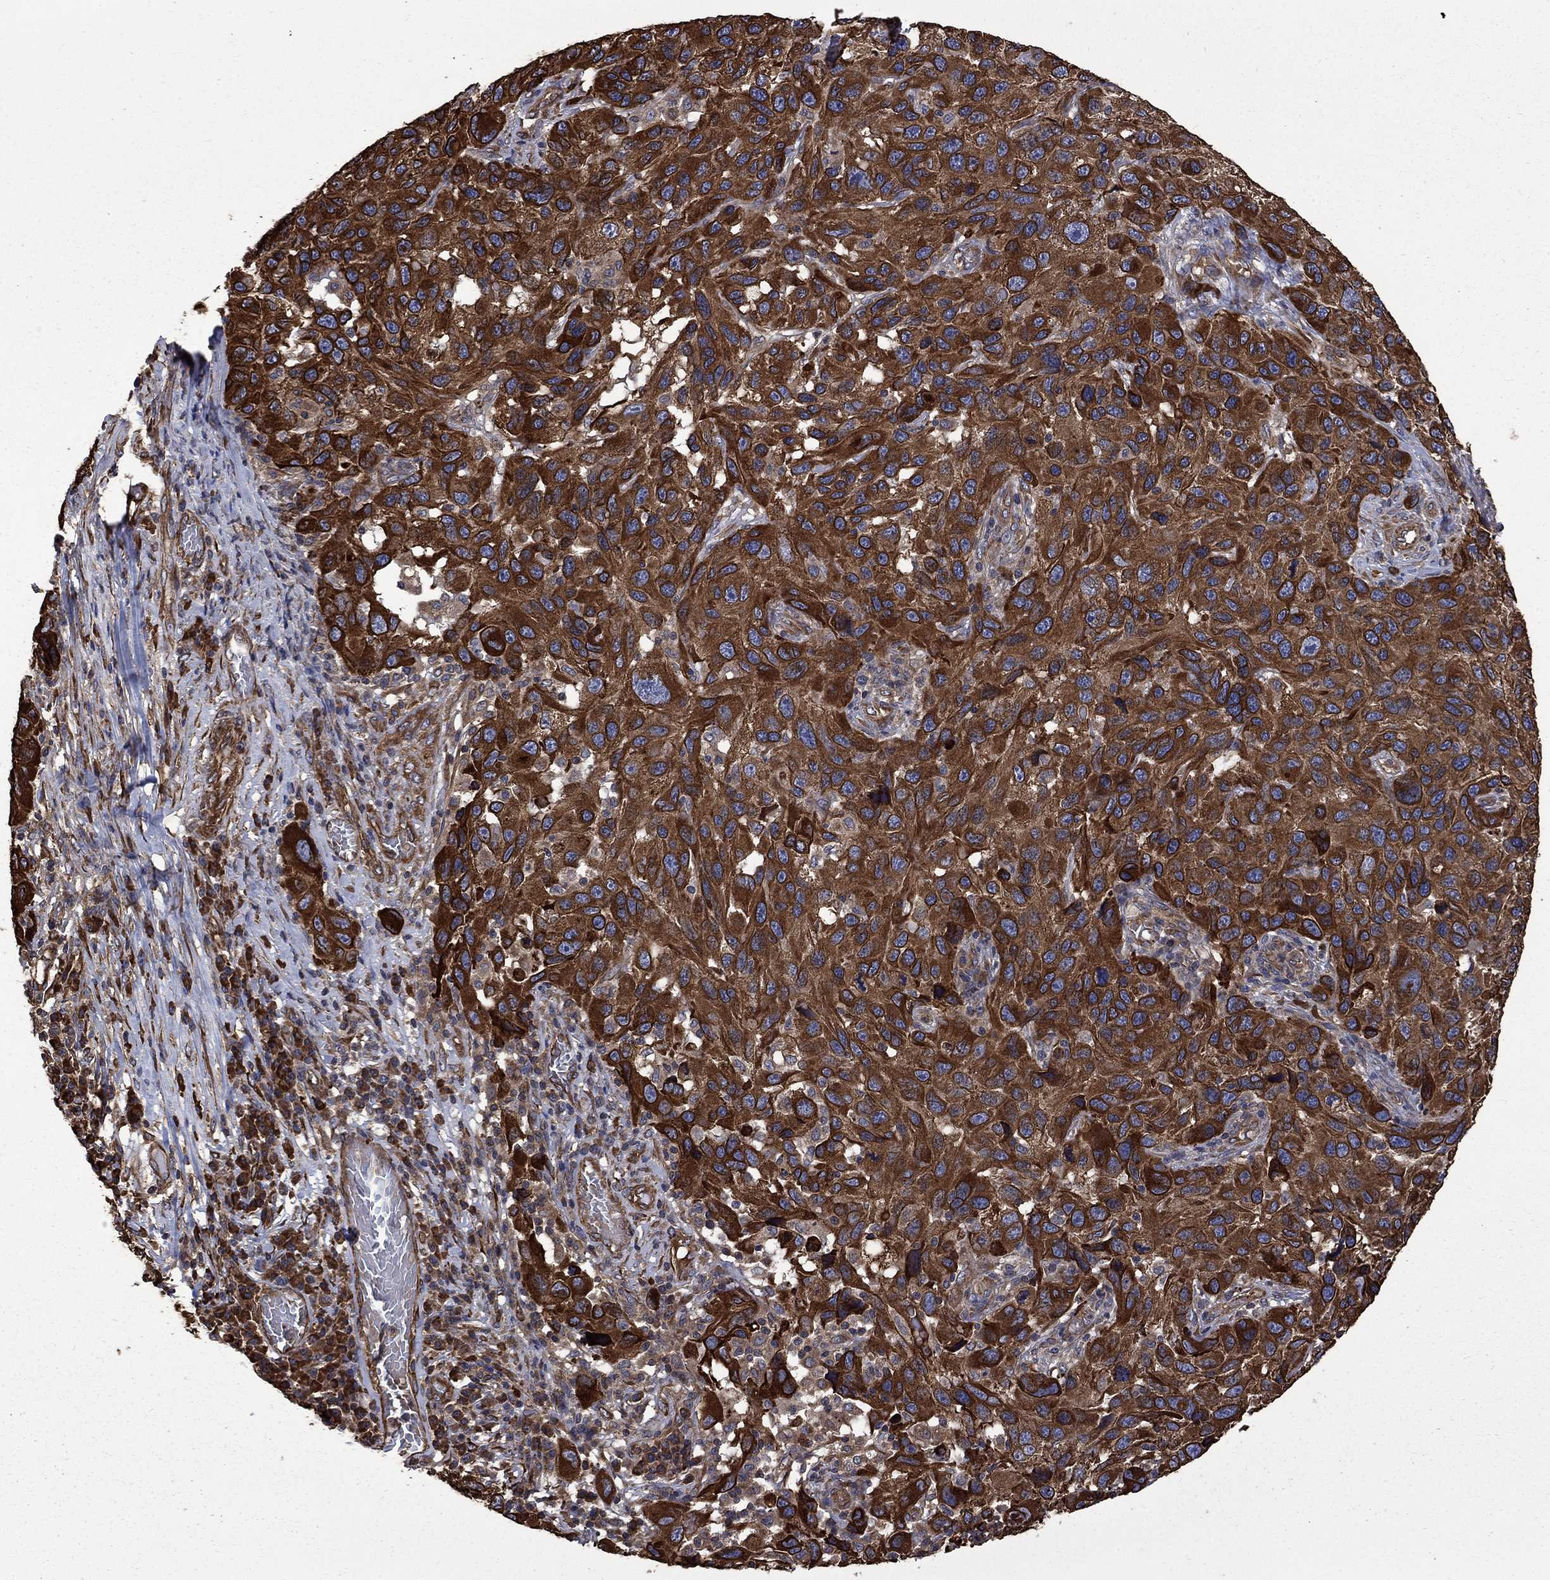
{"staining": {"intensity": "strong", "quantity": ">75%", "location": "cytoplasmic/membranous"}, "tissue": "melanoma", "cell_type": "Tumor cells", "image_type": "cancer", "snomed": [{"axis": "morphology", "description": "Malignant melanoma, NOS"}, {"axis": "topography", "description": "Skin"}], "caption": "Malignant melanoma tissue displays strong cytoplasmic/membranous positivity in approximately >75% of tumor cells, visualized by immunohistochemistry.", "gene": "CUTC", "patient": {"sex": "male", "age": 53}}